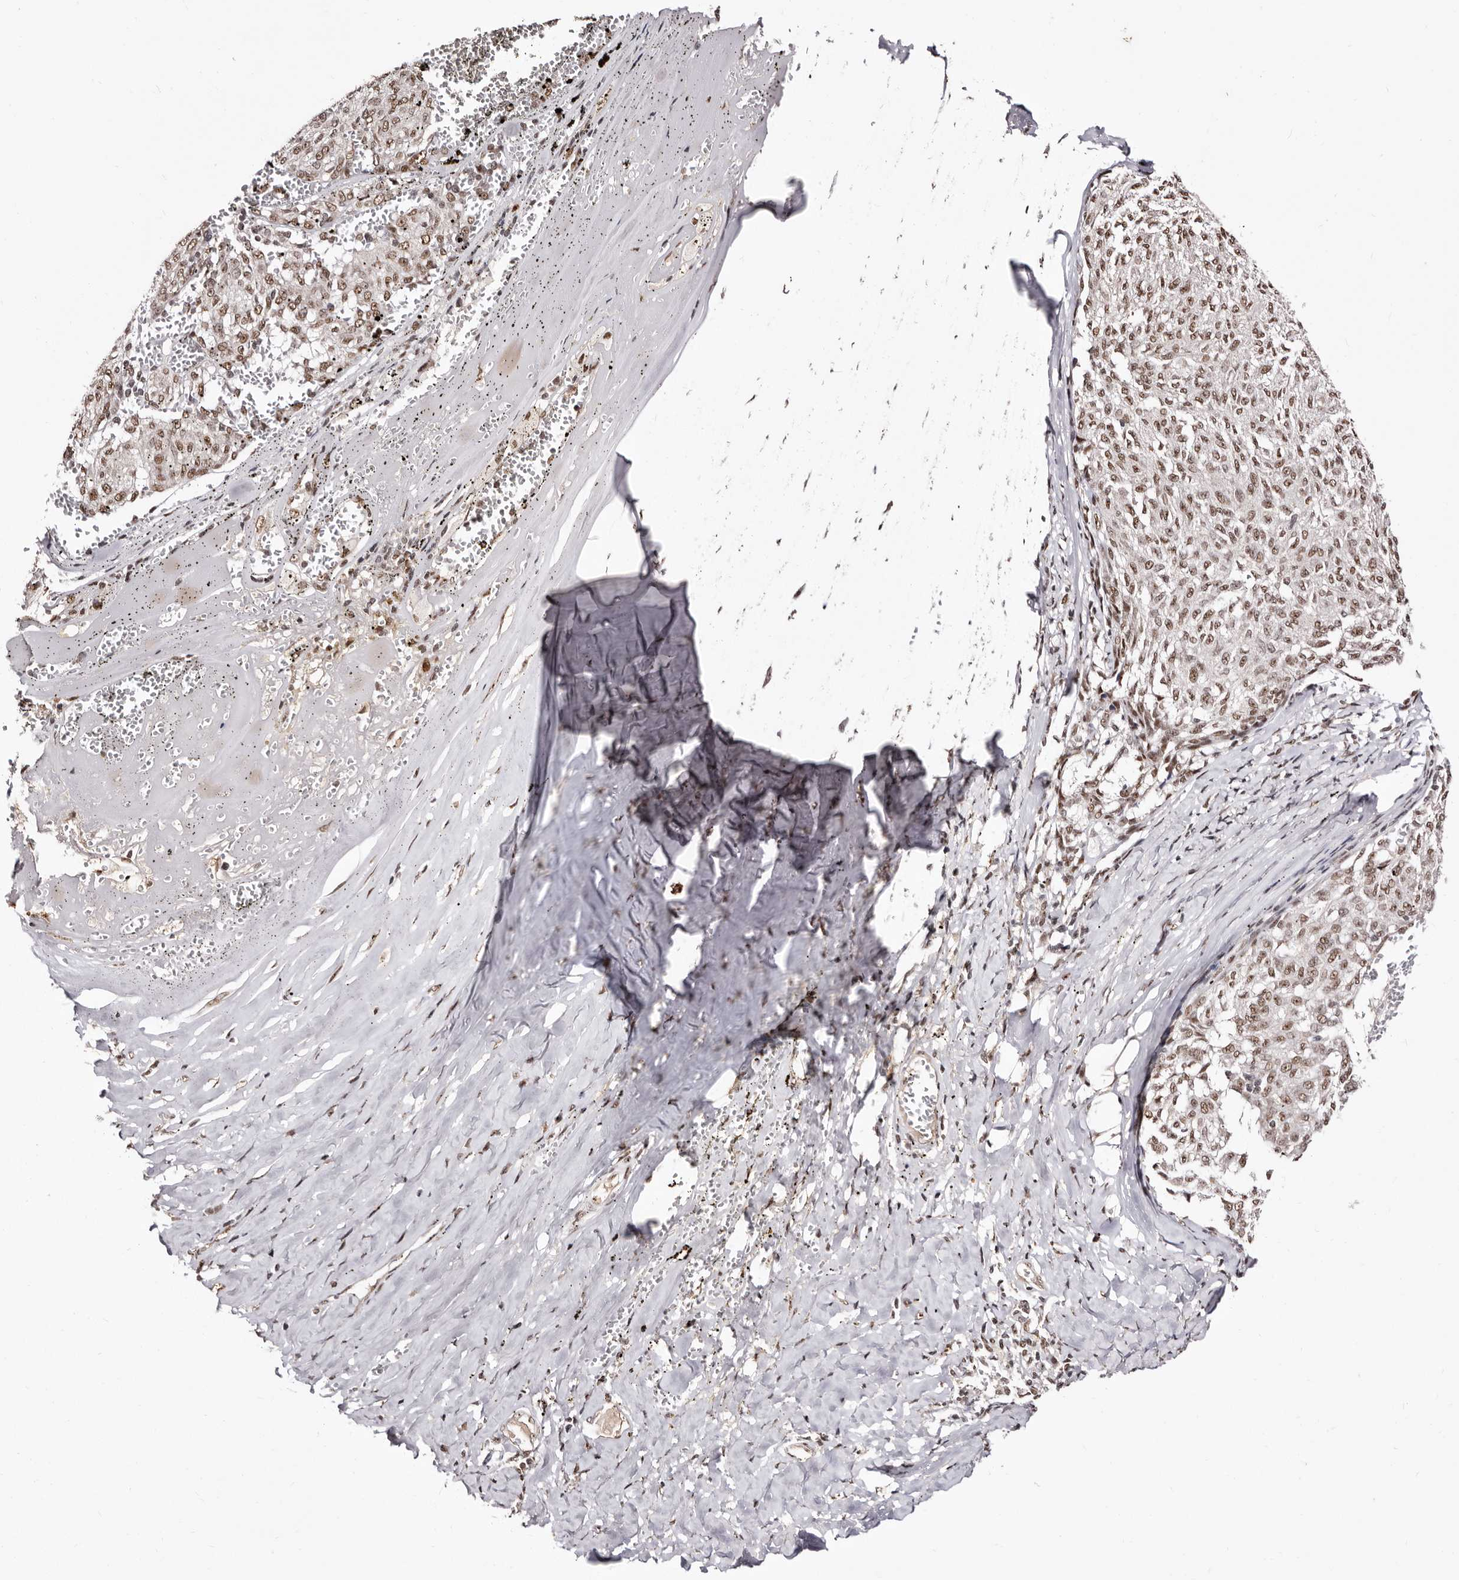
{"staining": {"intensity": "moderate", "quantity": ">75%", "location": "nuclear"}, "tissue": "melanoma", "cell_type": "Tumor cells", "image_type": "cancer", "snomed": [{"axis": "morphology", "description": "Malignant melanoma, NOS"}, {"axis": "topography", "description": "Skin"}], "caption": "A photomicrograph of human melanoma stained for a protein reveals moderate nuclear brown staining in tumor cells. Nuclei are stained in blue.", "gene": "ANAPC11", "patient": {"sex": "female", "age": 72}}